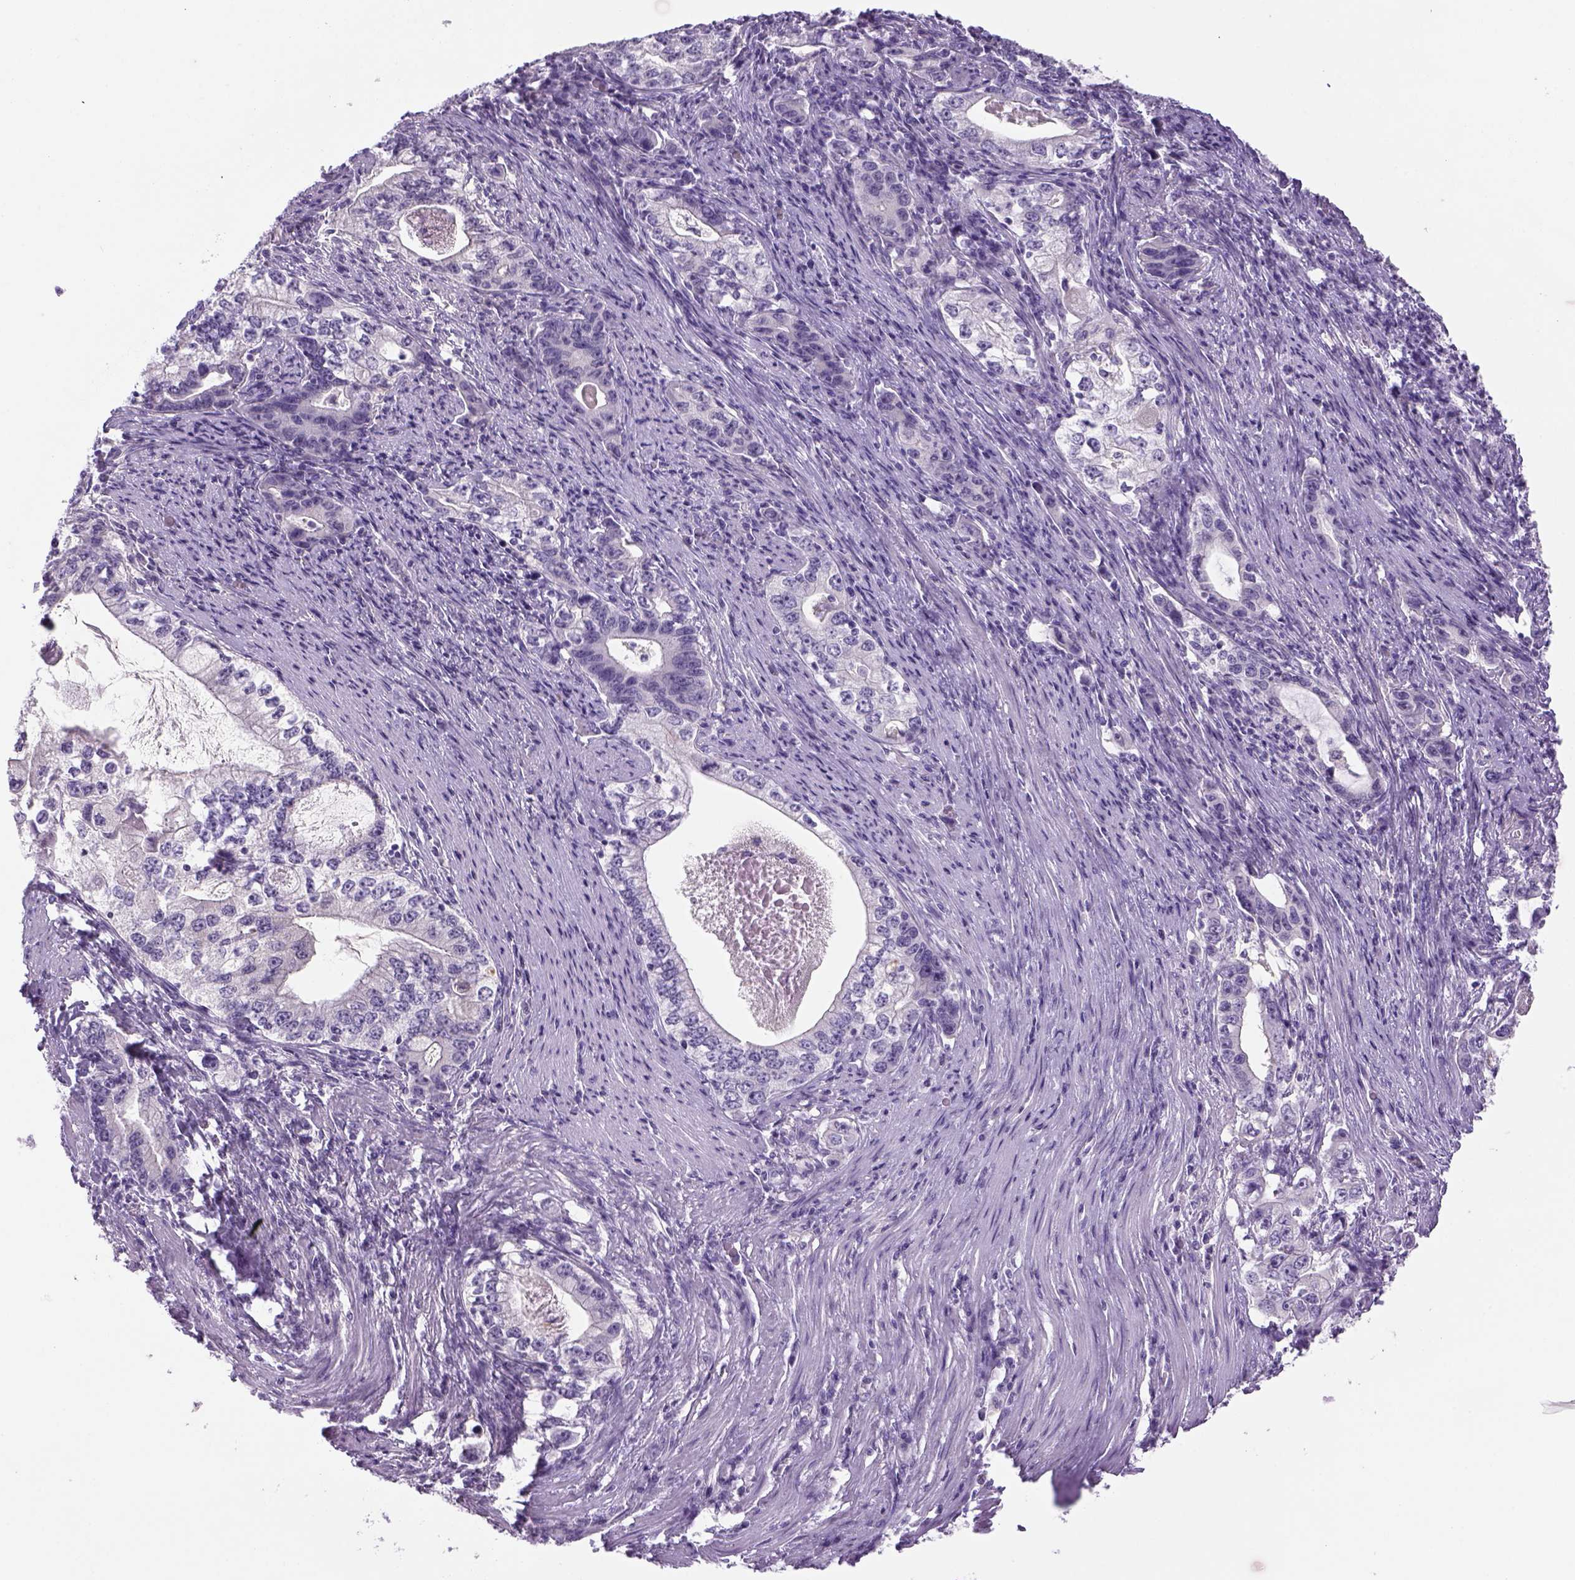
{"staining": {"intensity": "negative", "quantity": "none", "location": "none"}, "tissue": "stomach cancer", "cell_type": "Tumor cells", "image_type": "cancer", "snomed": [{"axis": "morphology", "description": "Adenocarcinoma, NOS"}, {"axis": "topography", "description": "Stomach, lower"}], "caption": "There is no significant expression in tumor cells of stomach cancer.", "gene": "DBH", "patient": {"sex": "female", "age": 72}}